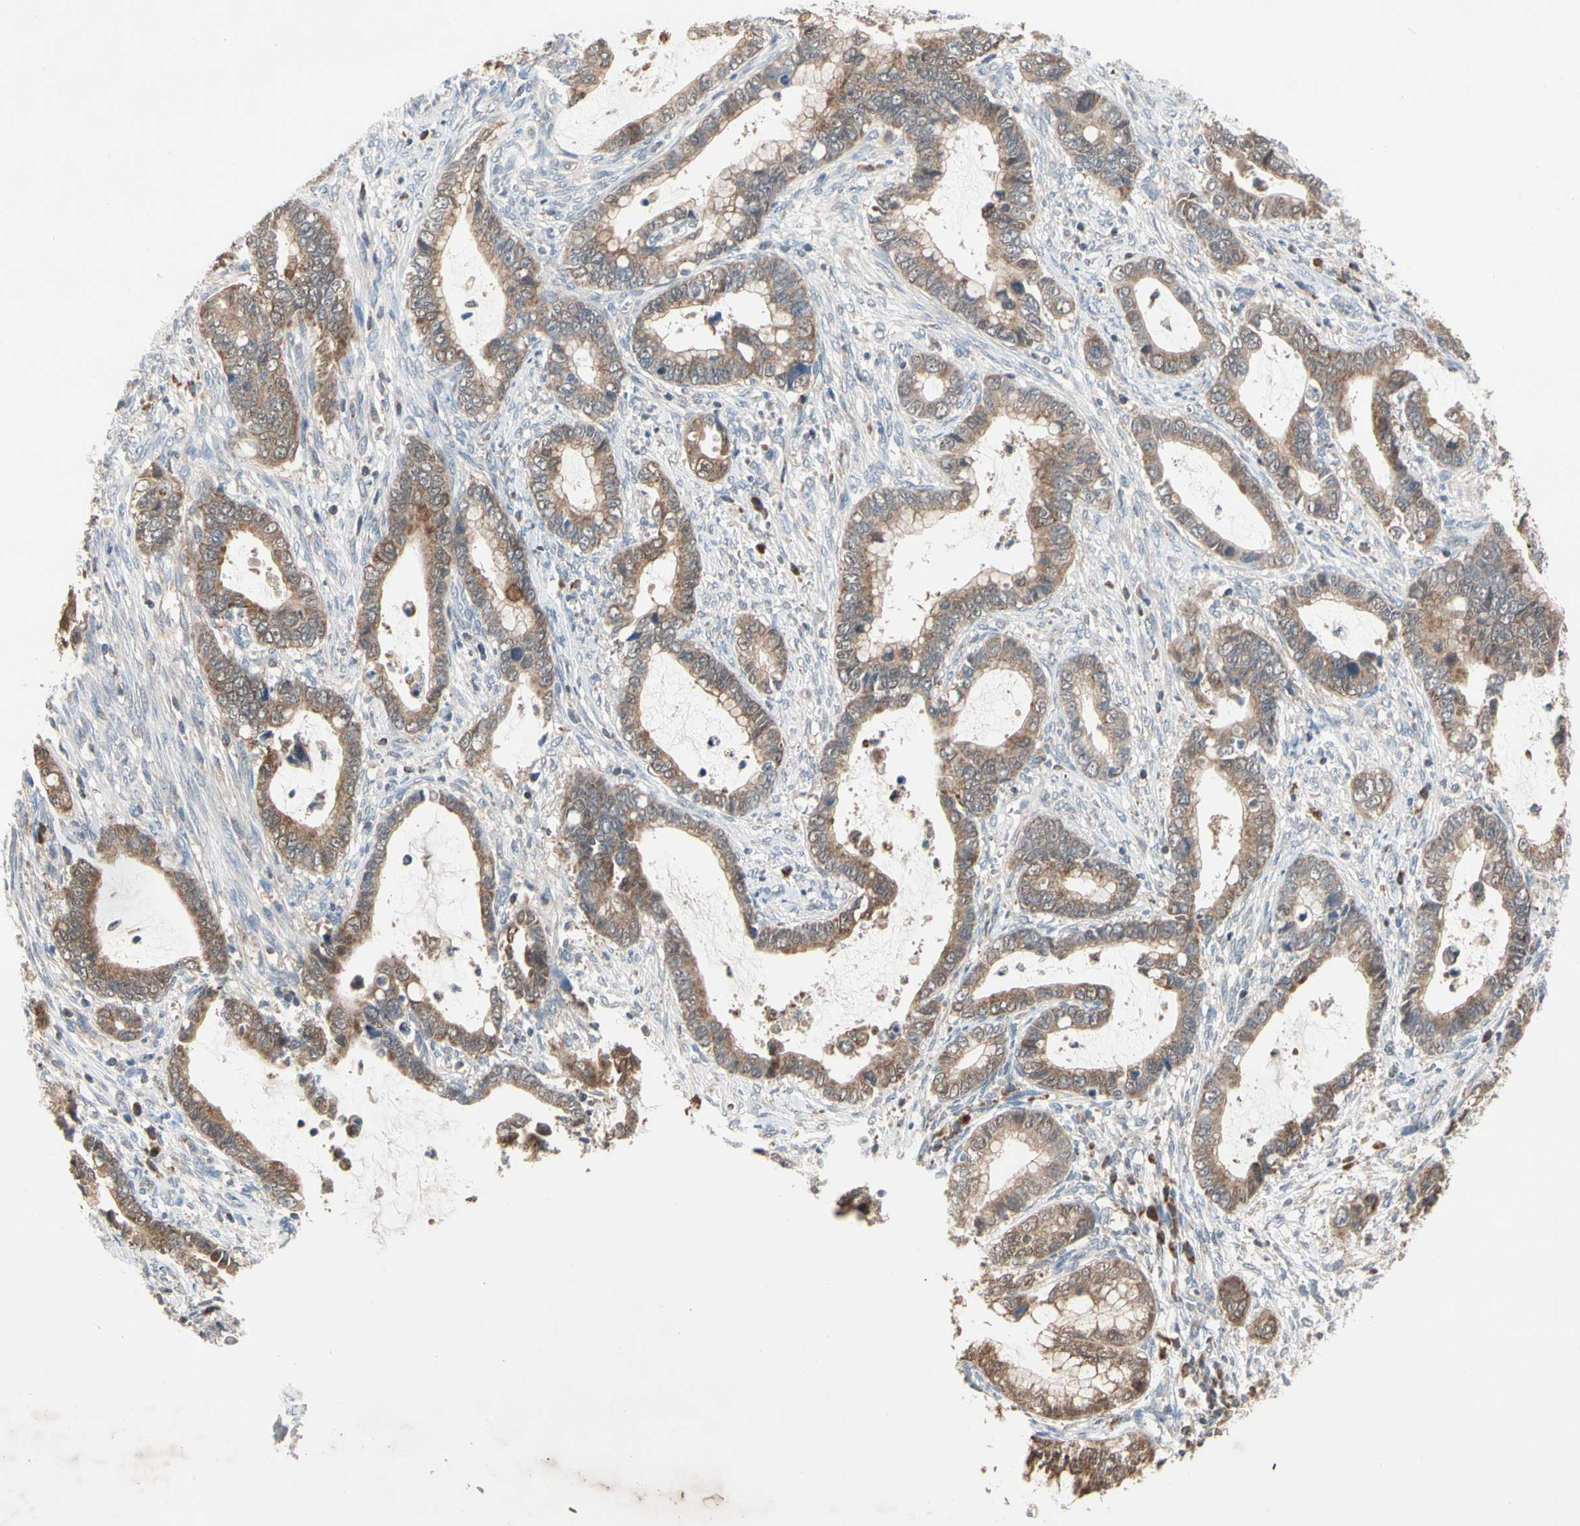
{"staining": {"intensity": "moderate", "quantity": ">75%", "location": "cytoplasmic/membranous"}, "tissue": "cervical cancer", "cell_type": "Tumor cells", "image_type": "cancer", "snomed": [{"axis": "morphology", "description": "Adenocarcinoma, NOS"}, {"axis": "topography", "description": "Cervix"}], "caption": "DAB immunohistochemical staining of human cervical cancer shows moderate cytoplasmic/membranous protein positivity in approximately >75% of tumor cells.", "gene": "MTHFS", "patient": {"sex": "female", "age": 44}}